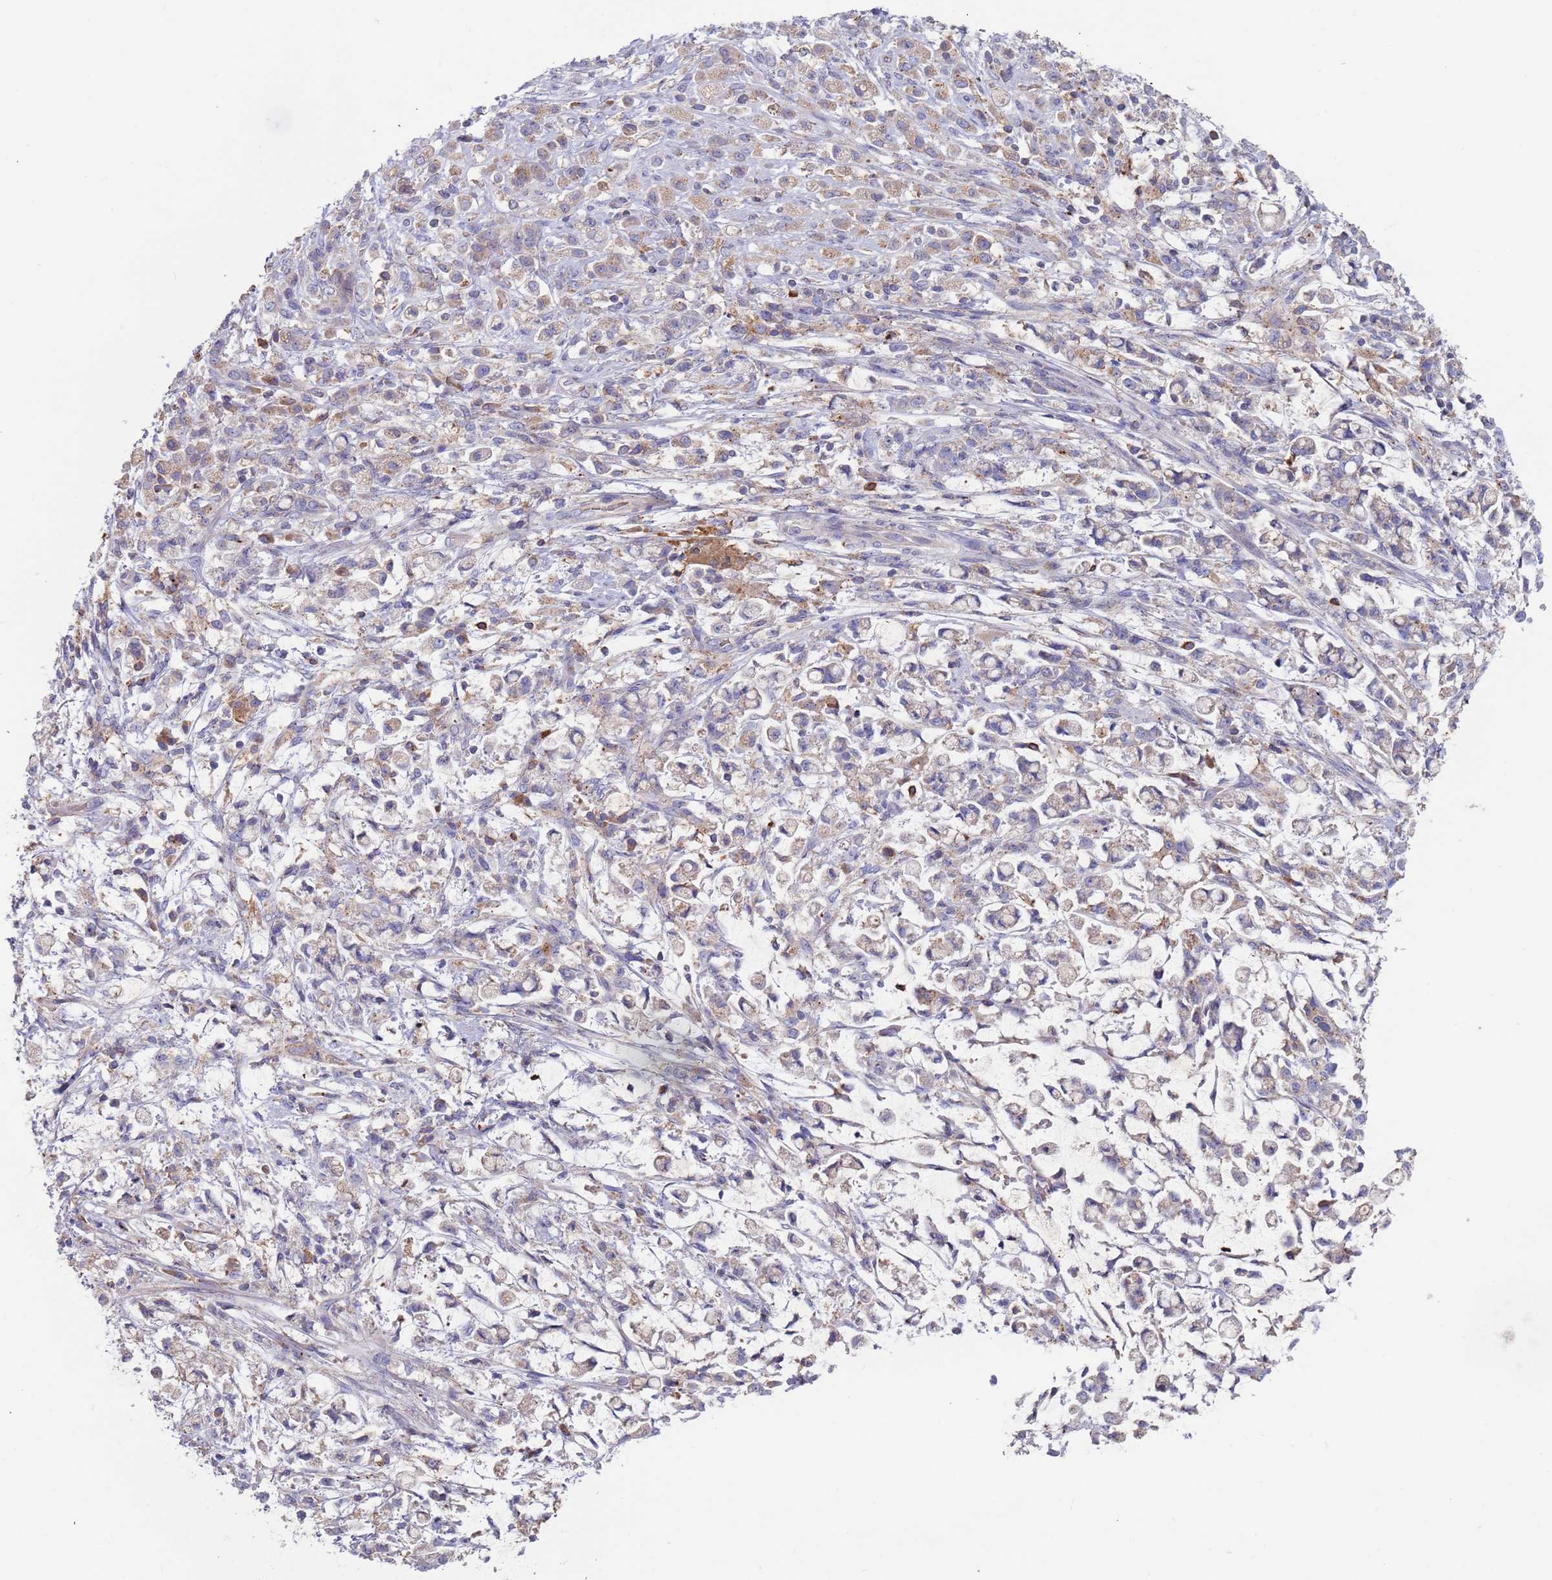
{"staining": {"intensity": "weak", "quantity": "25%-75%", "location": "cytoplasmic/membranous"}, "tissue": "stomach cancer", "cell_type": "Tumor cells", "image_type": "cancer", "snomed": [{"axis": "morphology", "description": "Adenocarcinoma, NOS"}, {"axis": "topography", "description": "Stomach"}], "caption": "Protein positivity by IHC displays weak cytoplasmic/membranous expression in approximately 25%-75% of tumor cells in stomach cancer (adenocarcinoma). The staining was performed using DAB to visualize the protein expression in brown, while the nuclei were stained in blue with hematoxylin (Magnification: 20x).", "gene": "MALRD1", "patient": {"sex": "female", "age": 60}}